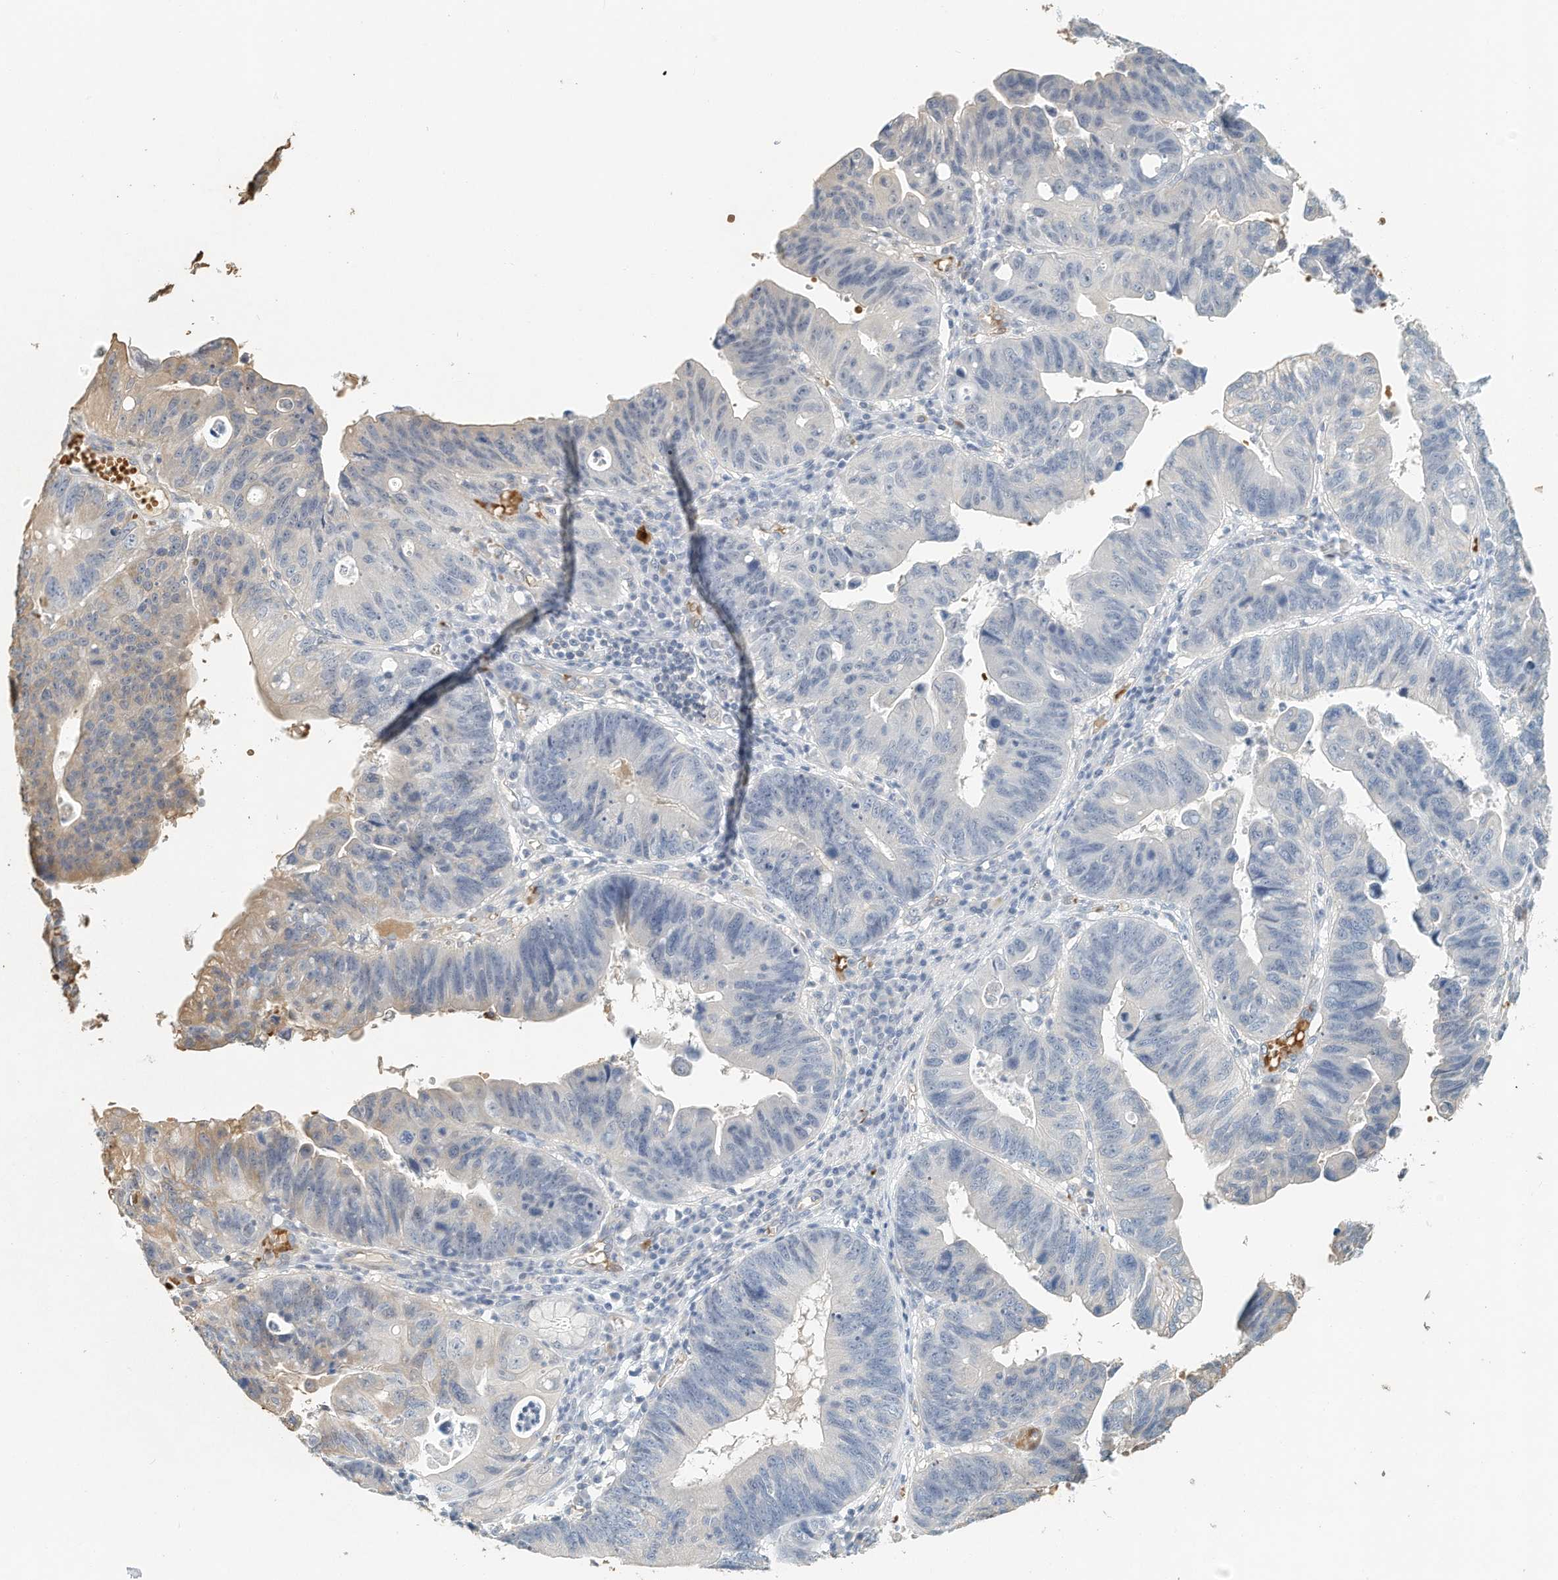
{"staining": {"intensity": "weak", "quantity": "<25%", "location": "cytoplasmic/membranous"}, "tissue": "stomach cancer", "cell_type": "Tumor cells", "image_type": "cancer", "snomed": [{"axis": "morphology", "description": "Adenocarcinoma, NOS"}, {"axis": "topography", "description": "Stomach"}], "caption": "Tumor cells are negative for brown protein staining in stomach cancer. (DAB immunohistochemistry with hematoxylin counter stain).", "gene": "RCAN3", "patient": {"sex": "male", "age": 59}}